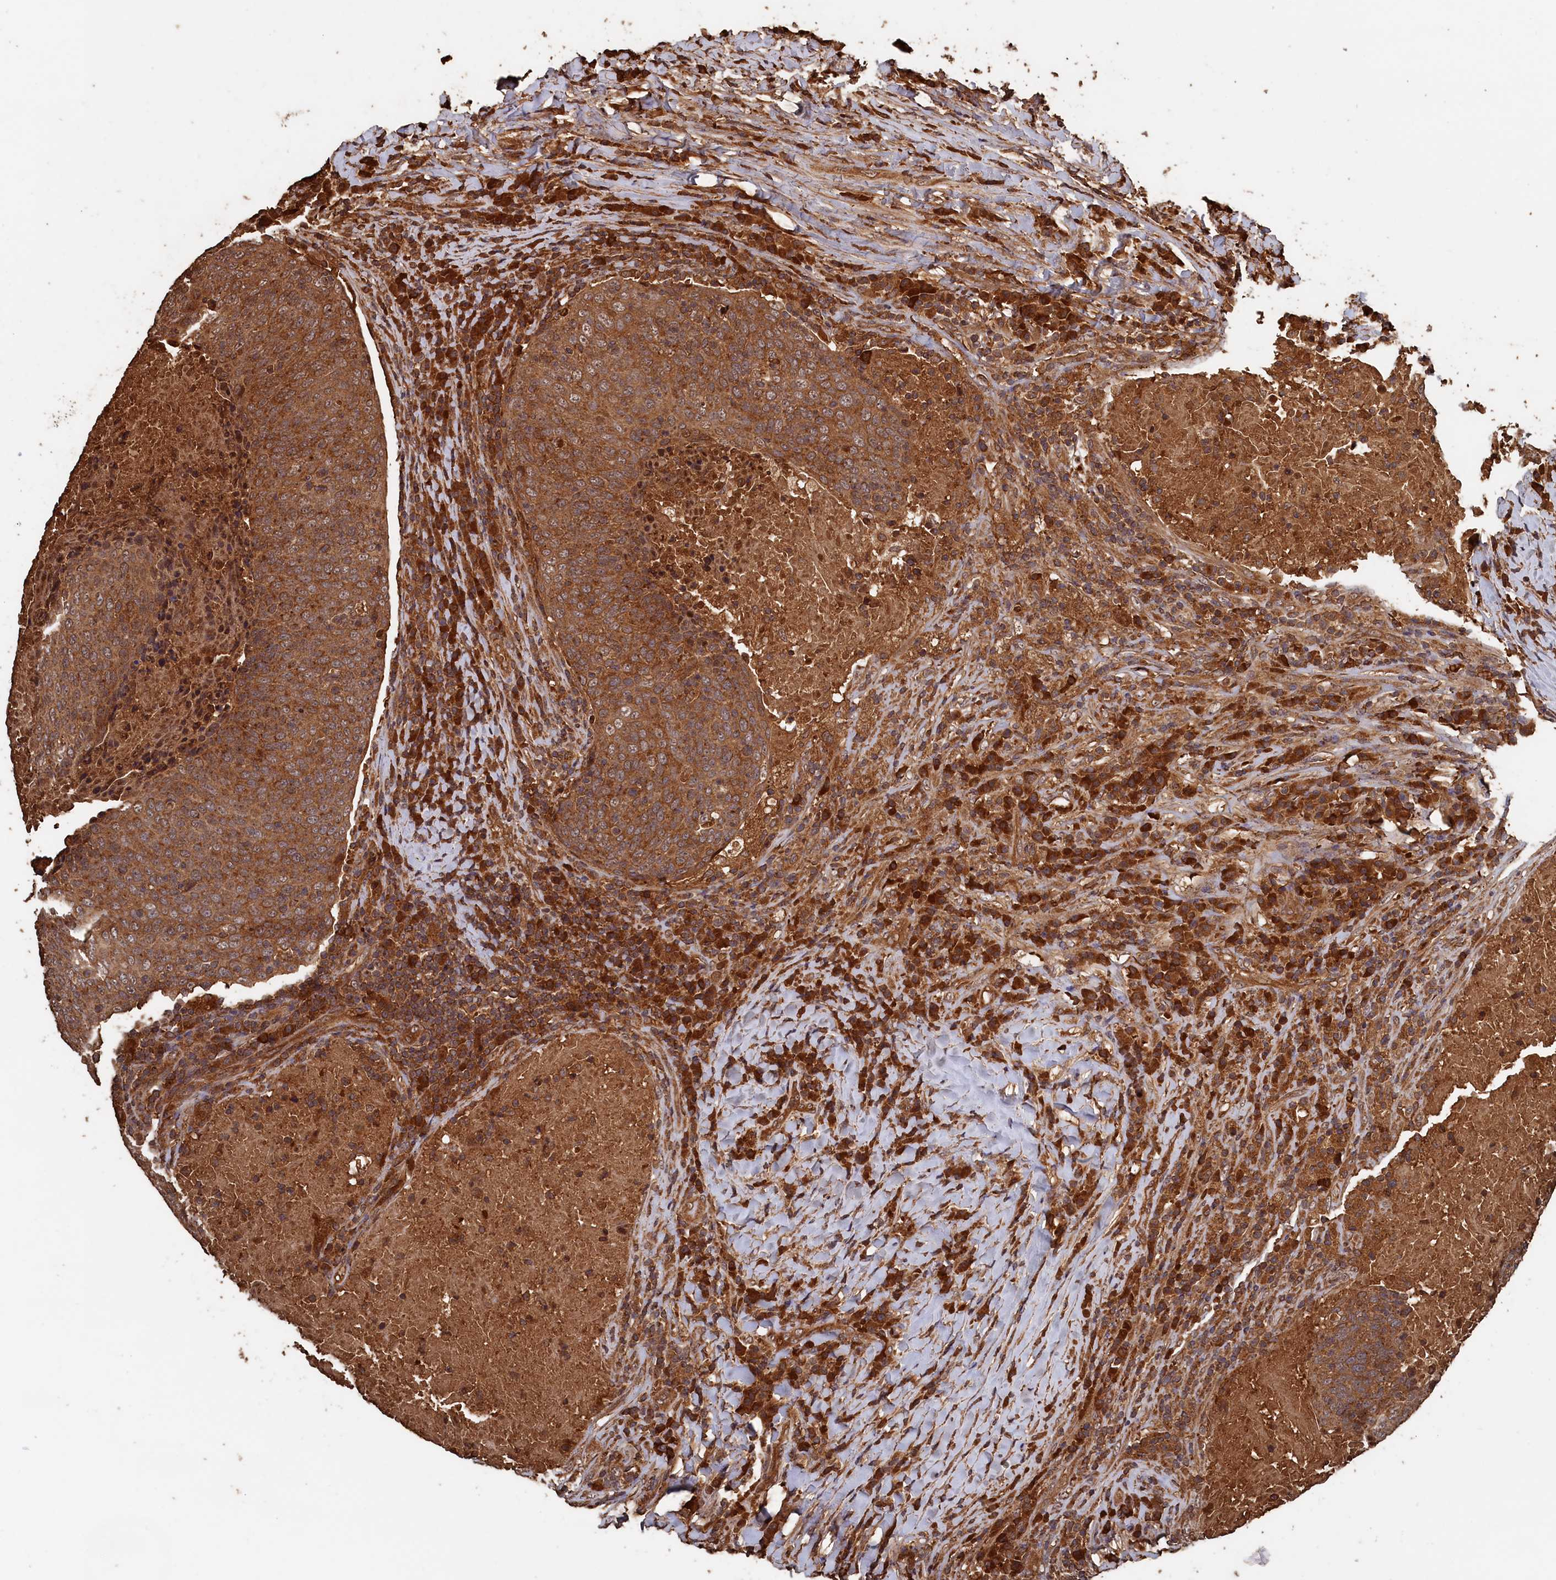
{"staining": {"intensity": "moderate", "quantity": ">75%", "location": "cytoplasmic/membranous"}, "tissue": "head and neck cancer", "cell_type": "Tumor cells", "image_type": "cancer", "snomed": [{"axis": "morphology", "description": "Squamous cell carcinoma, NOS"}, {"axis": "morphology", "description": "Squamous cell carcinoma, metastatic, NOS"}, {"axis": "topography", "description": "Lymph node"}, {"axis": "topography", "description": "Head-Neck"}], "caption": "Moderate cytoplasmic/membranous protein staining is identified in approximately >75% of tumor cells in metastatic squamous cell carcinoma (head and neck).", "gene": "SNX33", "patient": {"sex": "male", "age": 62}}